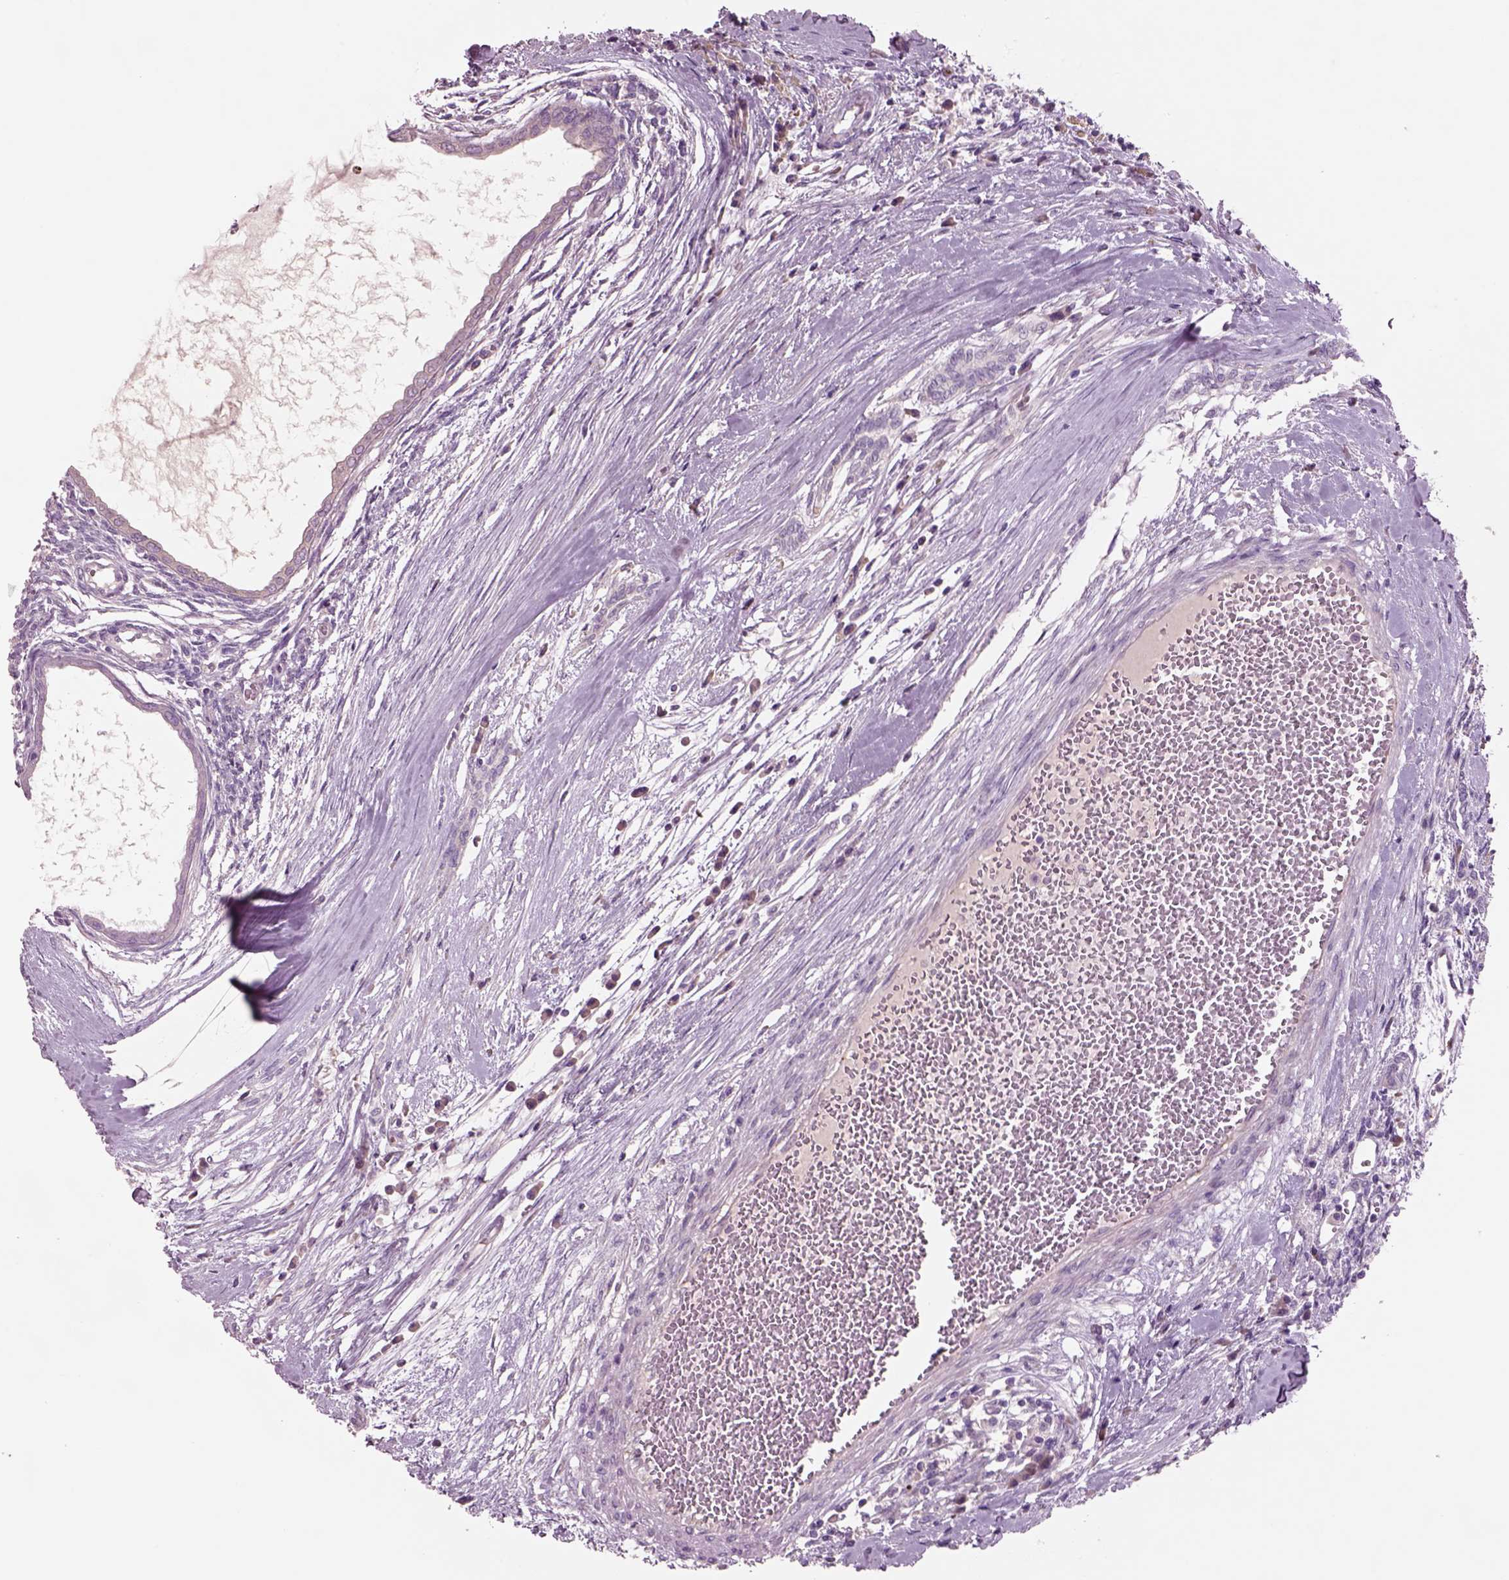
{"staining": {"intensity": "negative", "quantity": "none", "location": "none"}, "tissue": "testis cancer", "cell_type": "Tumor cells", "image_type": "cancer", "snomed": [{"axis": "morphology", "description": "Carcinoma, Embryonal, NOS"}, {"axis": "topography", "description": "Testis"}], "caption": "The histopathology image demonstrates no significant expression in tumor cells of testis cancer.", "gene": "PLPP7", "patient": {"sex": "male", "age": 37}}